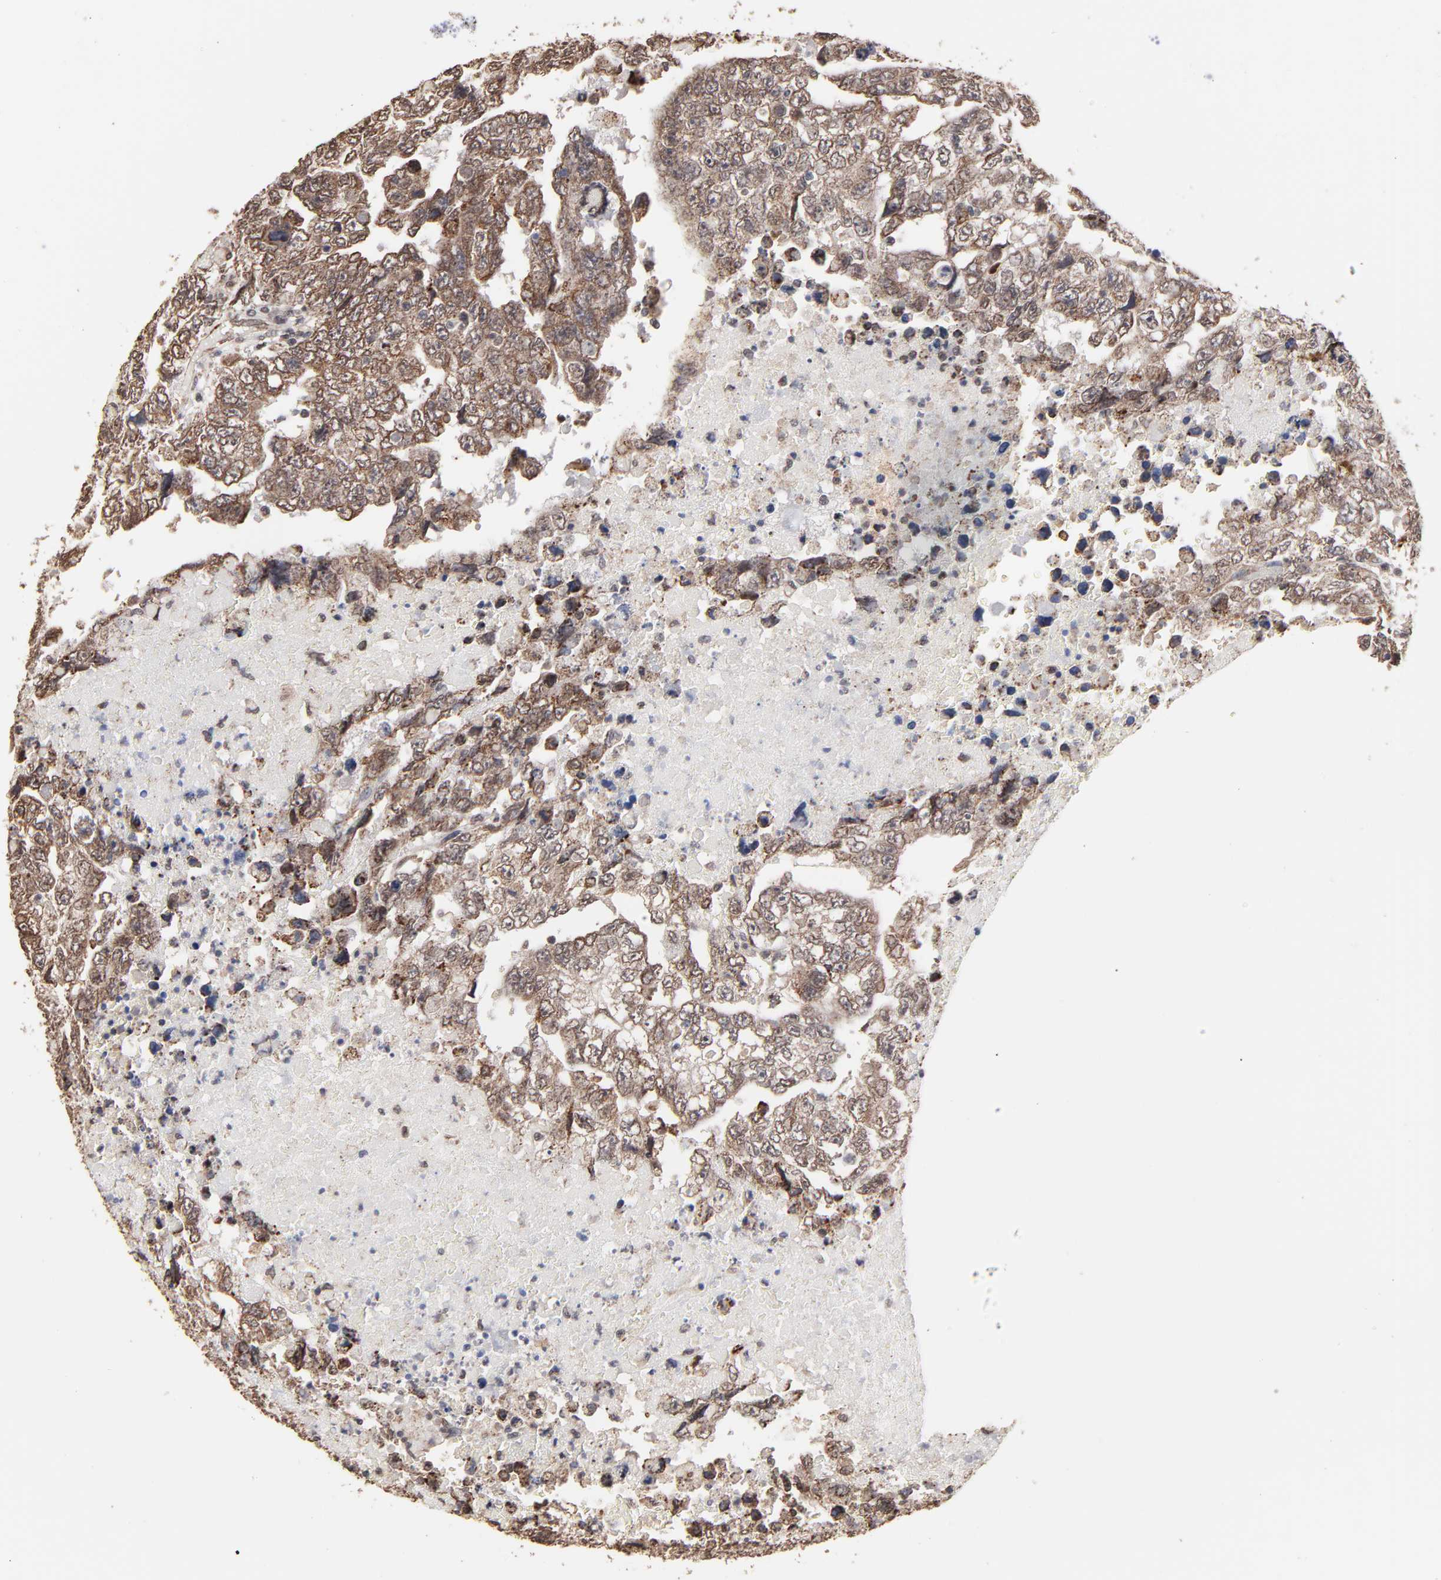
{"staining": {"intensity": "moderate", "quantity": ">75%", "location": "cytoplasmic/membranous"}, "tissue": "testis cancer", "cell_type": "Tumor cells", "image_type": "cancer", "snomed": [{"axis": "morphology", "description": "Carcinoma, Embryonal, NOS"}, {"axis": "topography", "description": "Testis"}], "caption": "High-power microscopy captured an IHC image of testis cancer (embryonal carcinoma), revealing moderate cytoplasmic/membranous expression in approximately >75% of tumor cells.", "gene": "CHM", "patient": {"sex": "male", "age": 36}}